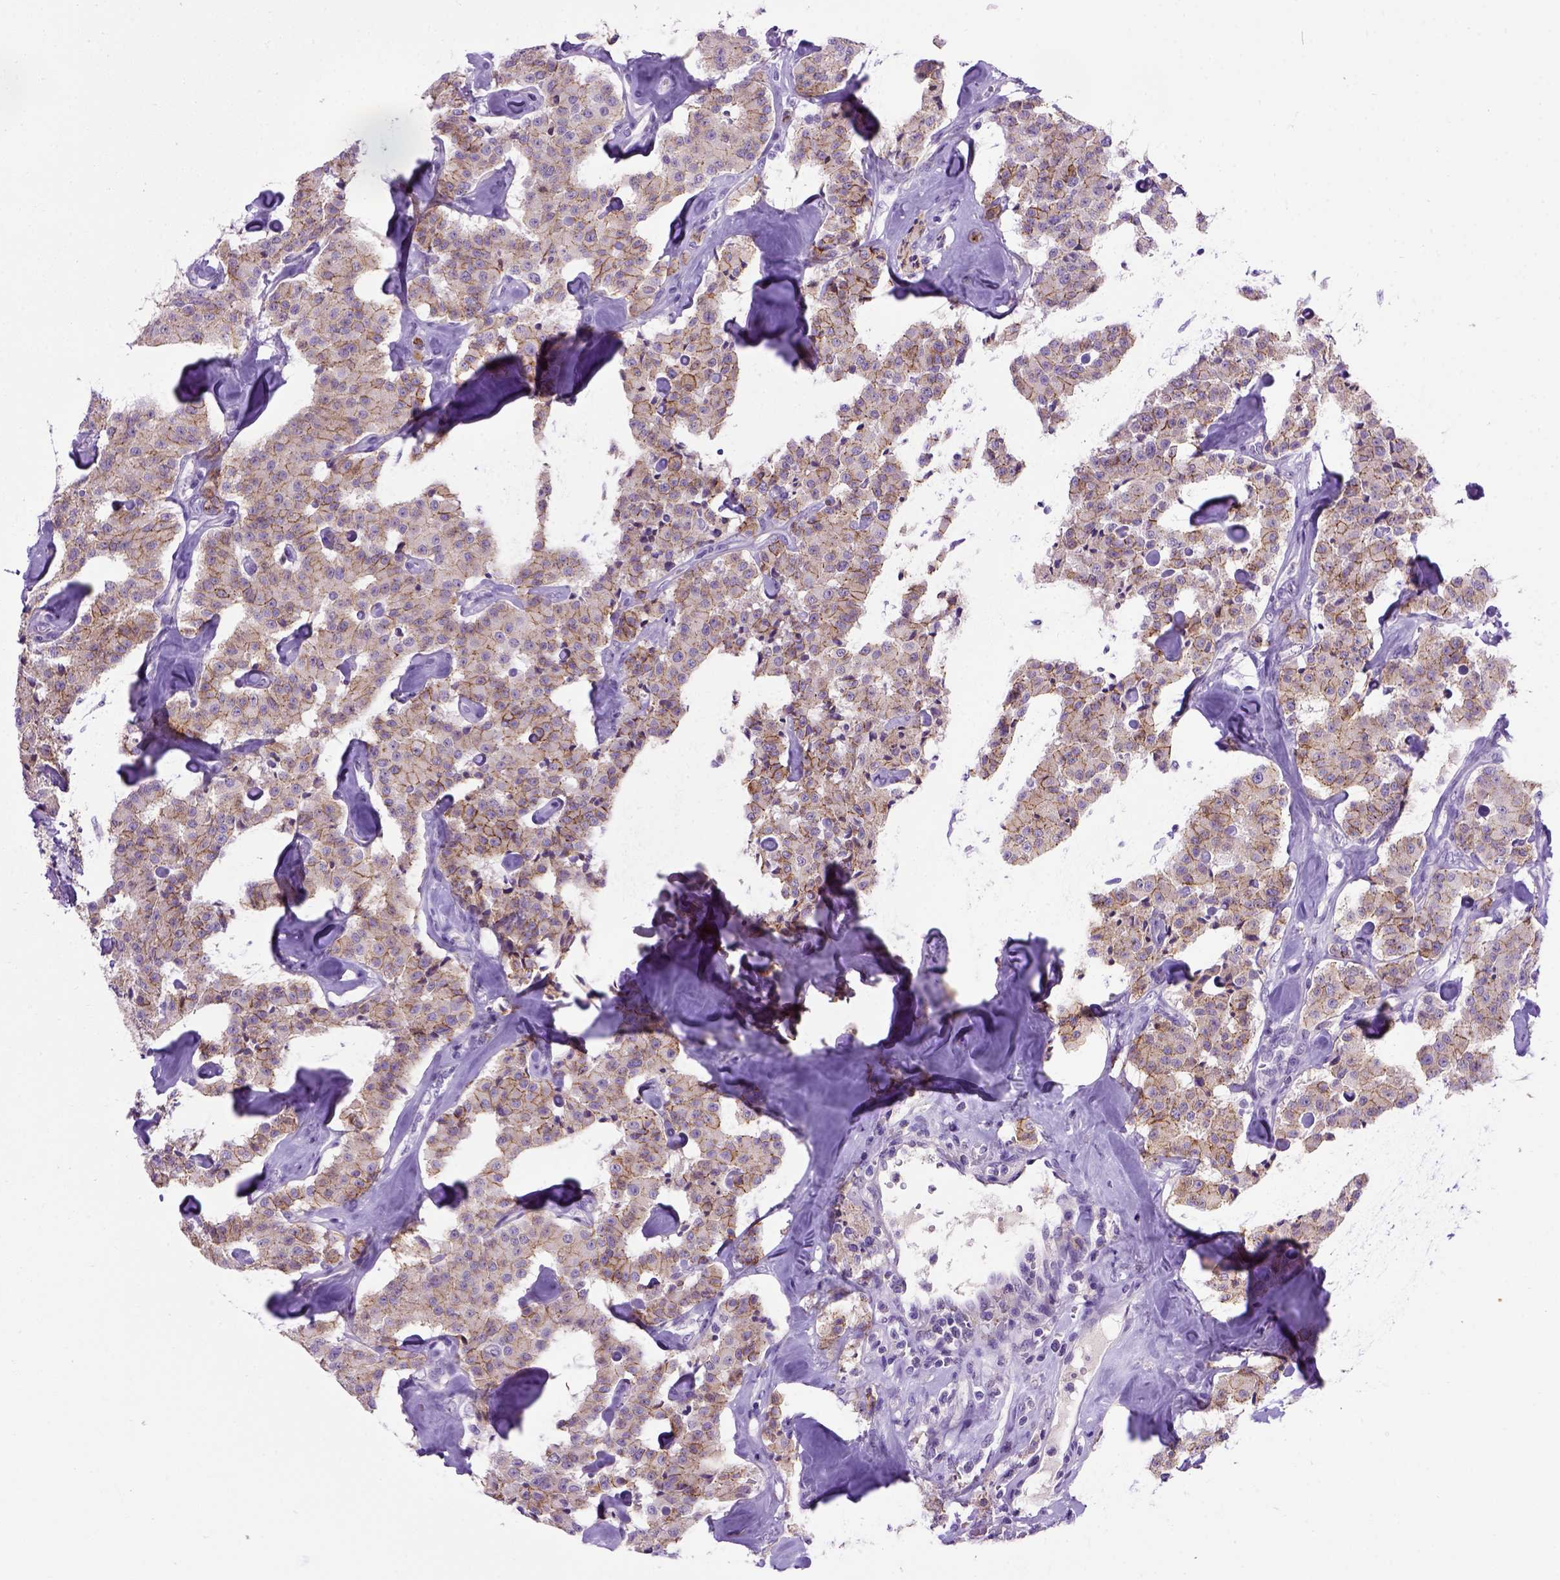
{"staining": {"intensity": "moderate", "quantity": "25%-75%", "location": "cytoplasmic/membranous"}, "tissue": "carcinoid", "cell_type": "Tumor cells", "image_type": "cancer", "snomed": [{"axis": "morphology", "description": "Carcinoid, malignant, NOS"}, {"axis": "topography", "description": "Pancreas"}], "caption": "A brown stain shows moderate cytoplasmic/membranous staining of a protein in human carcinoid (malignant) tumor cells.", "gene": "CDH1", "patient": {"sex": "male", "age": 41}}